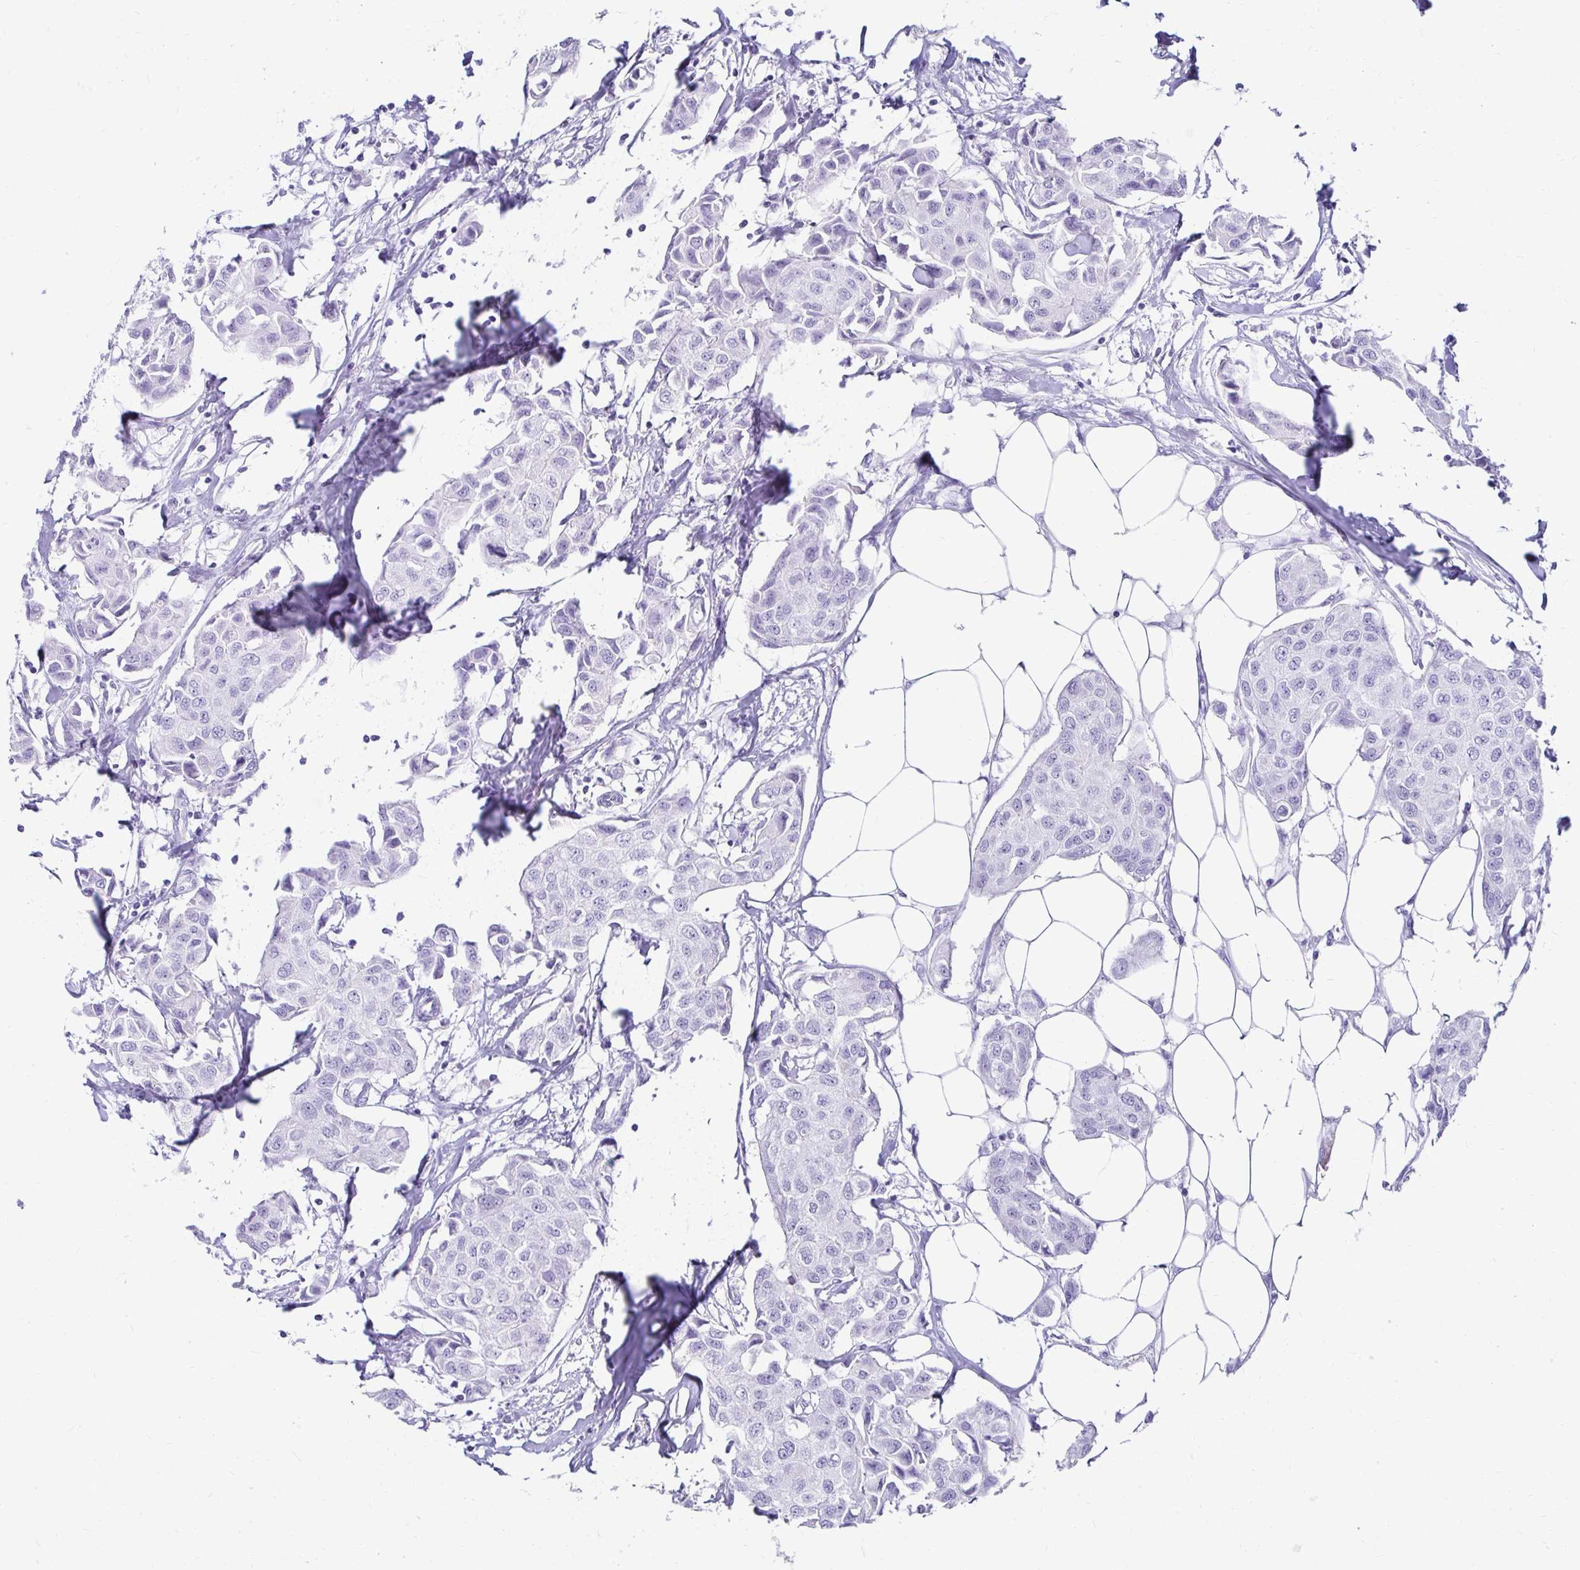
{"staining": {"intensity": "negative", "quantity": "none", "location": "none"}, "tissue": "breast cancer", "cell_type": "Tumor cells", "image_type": "cancer", "snomed": [{"axis": "morphology", "description": "Duct carcinoma"}, {"axis": "topography", "description": "Breast"}, {"axis": "topography", "description": "Lymph node"}], "caption": "Tumor cells are negative for protein expression in human invasive ductal carcinoma (breast).", "gene": "CST6", "patient": {"sex": "female", "age": 80}}